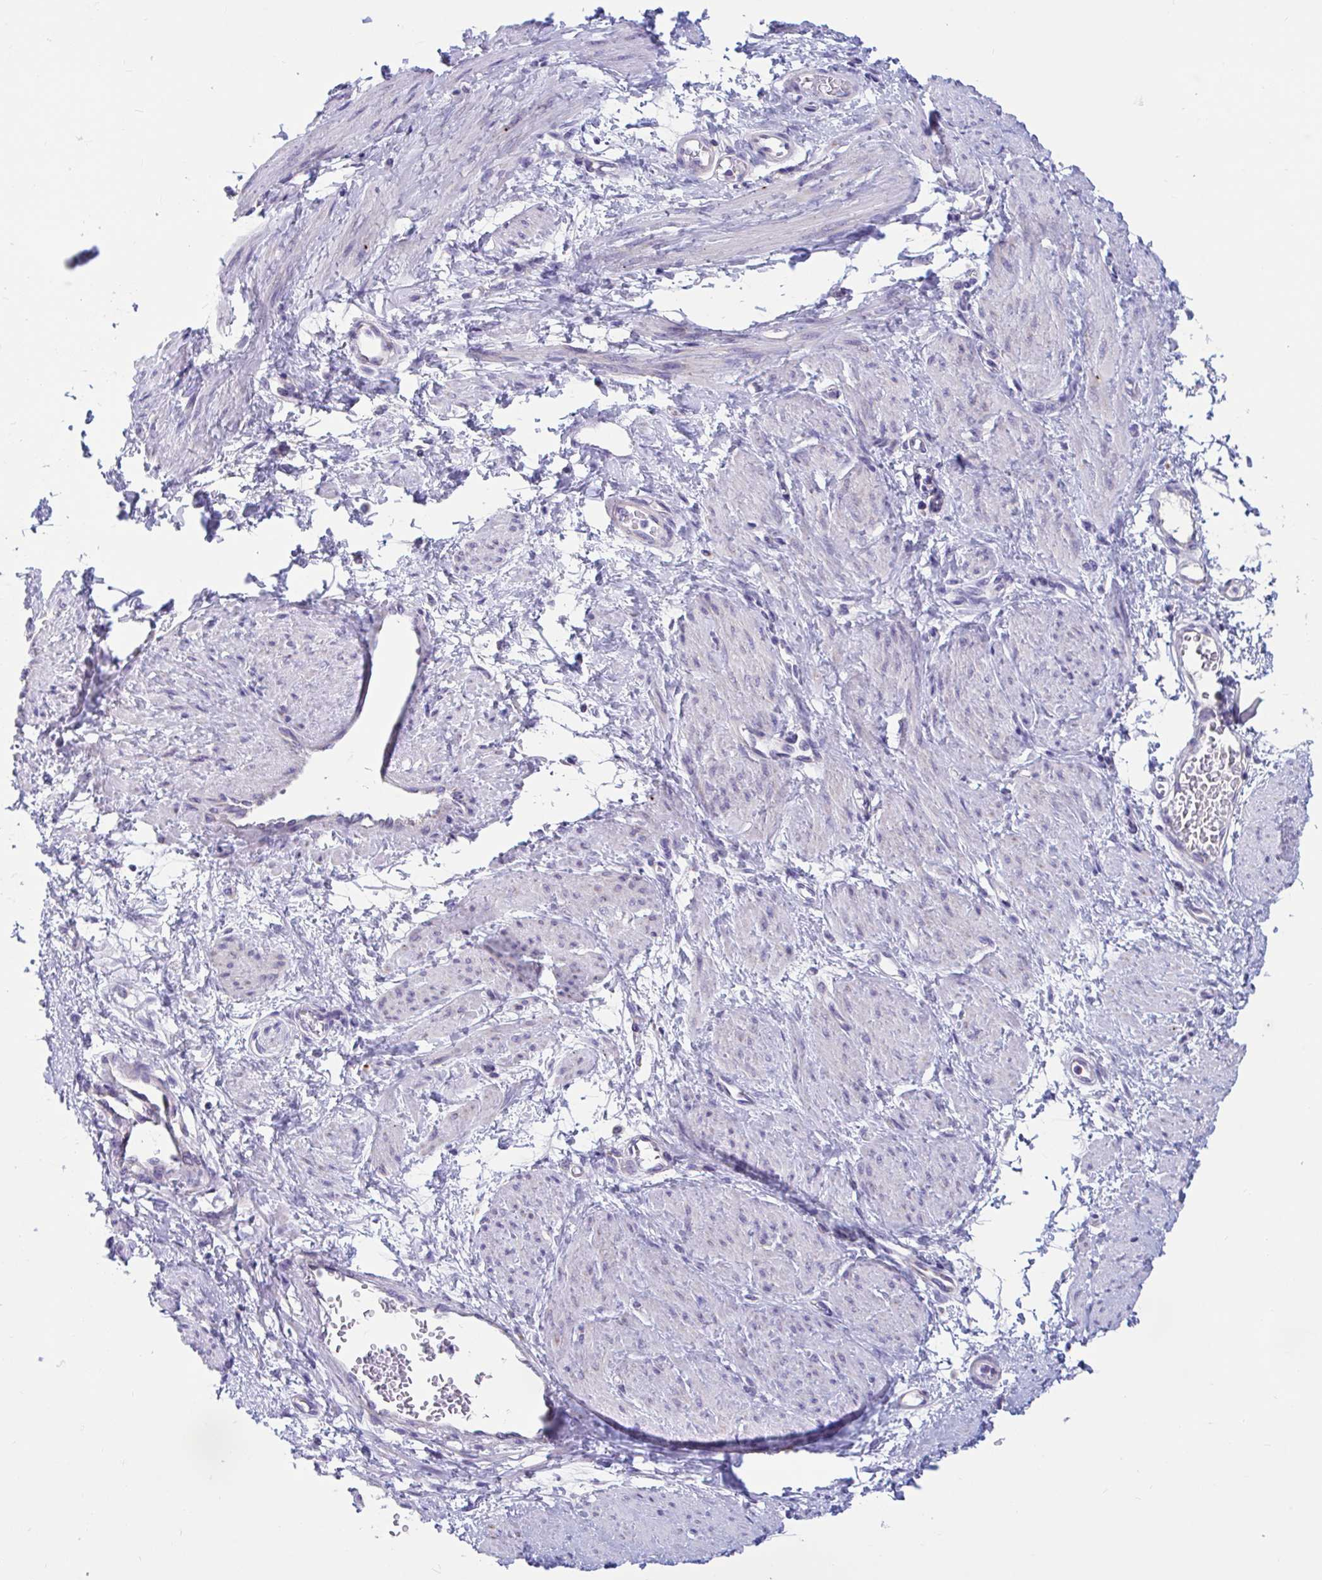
{"staining": {"intensity": "negative", "quantity": "none", "location": "none"}, "tissue": "smooth muscle", "cell_type": "Smooth muscle cells", "image_type": "normal", "snomed": [{"axis": "morphology", "description": "Normal tissue, NOS"}, {"axis": "topography", "description": "Smooth muscle"}, {"axis": "topography", "description": "Uterus"}], "caption": "An image of smooth muscle stained for a protein demonstrates no brown staining in smooth muscle cells.", "gene": "OR13A1", "patient": {"sex": "female", "age": 39}}